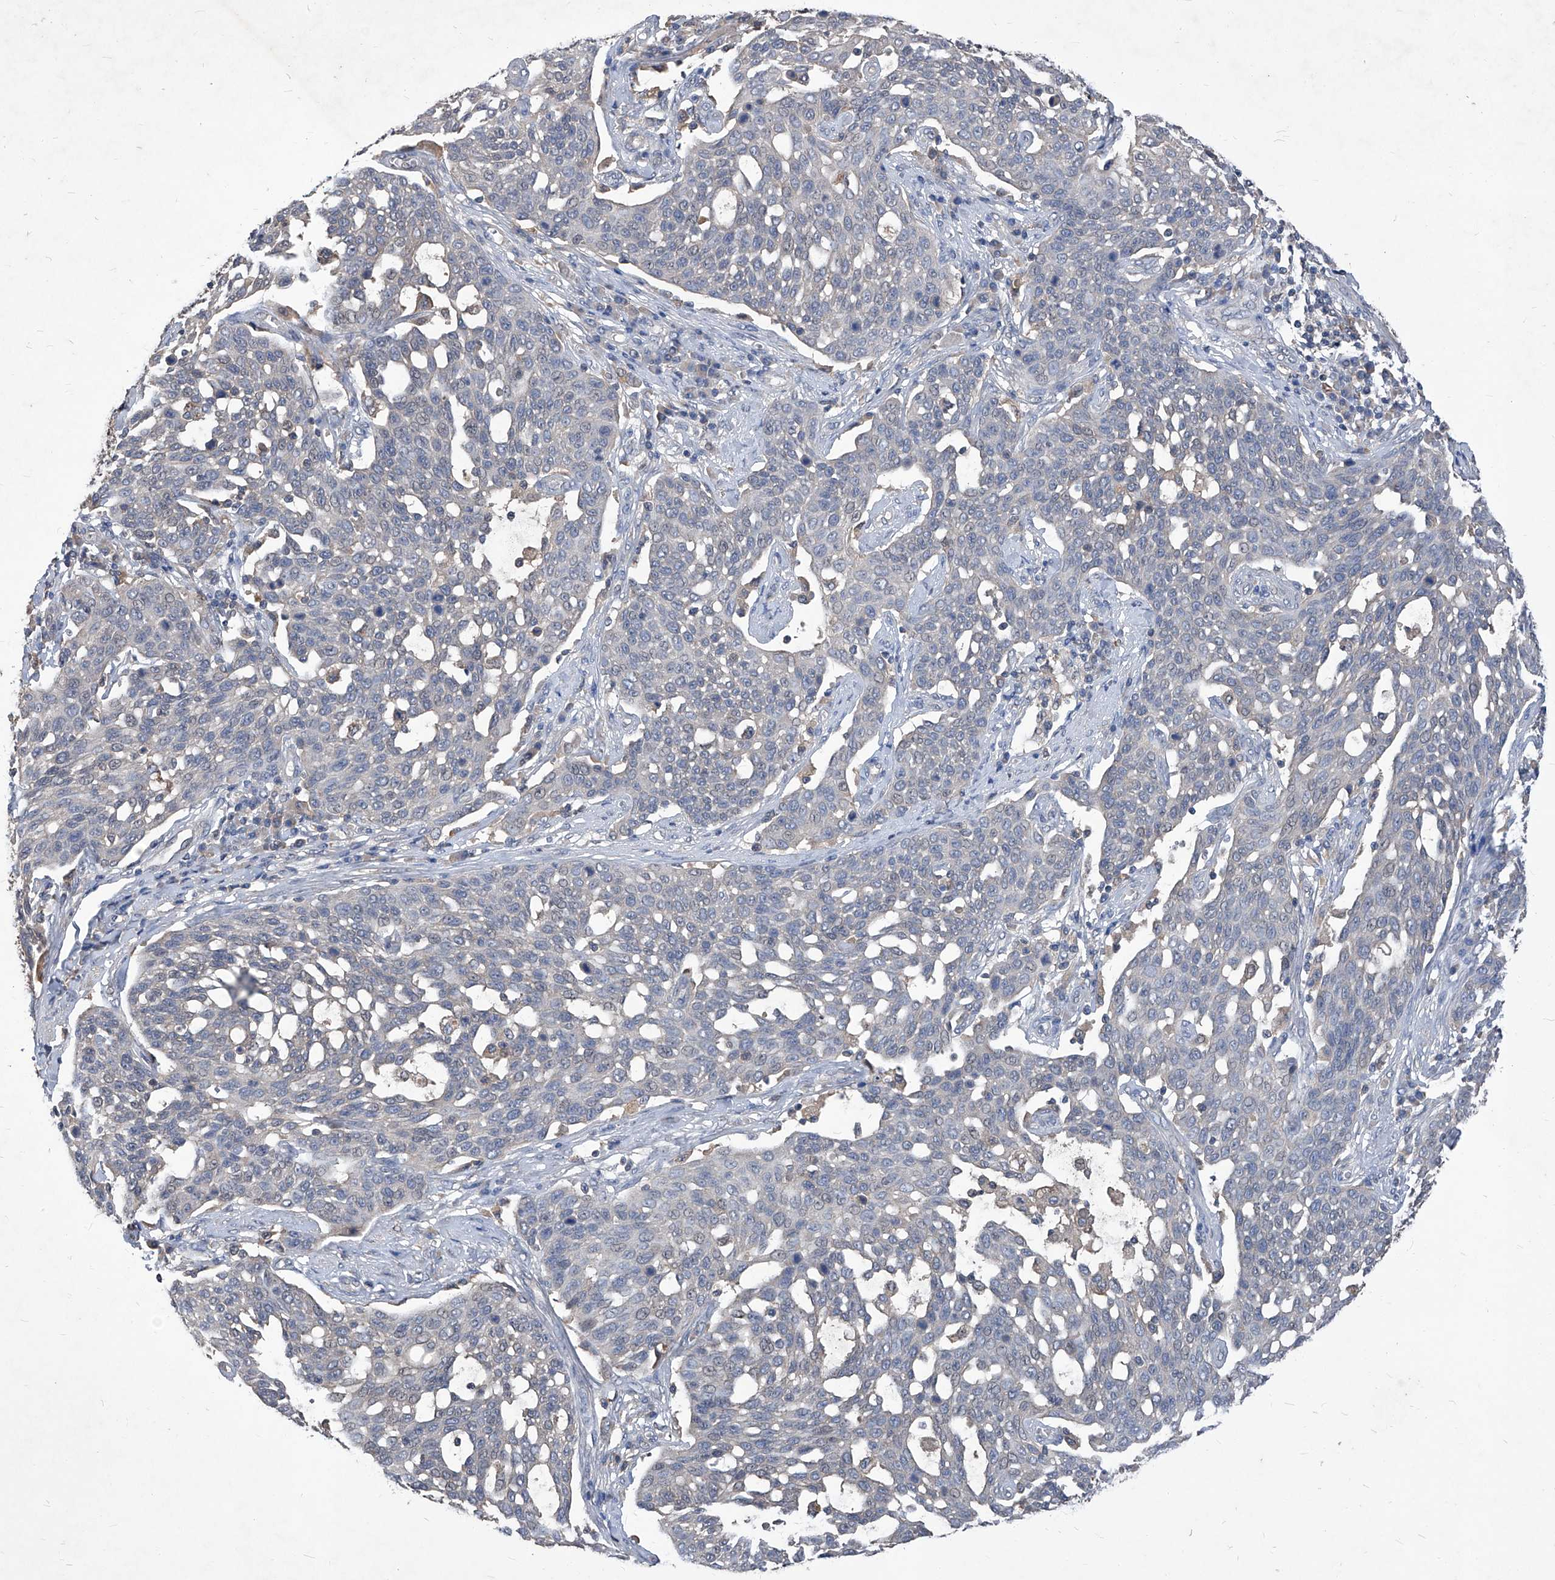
{"staining": {"intensity": "negative", "quantity": "none", "location": "none"}, "tissue": "cervical cancer", "cell_type": "Tumor cells", "image_type": "cancer", "snomed": [{"axis": "morphology", "description": "Squamous cell carcinoma, NOS"}, {"axis": "topography", "description": "Cervix"}], "caption": "The photomicrograph reveals no significant expression in tumor cells of cervical squamous cell carcinoma.", "gene": "SYNGR1", "patient": {"sex": "female", "age": 34}}